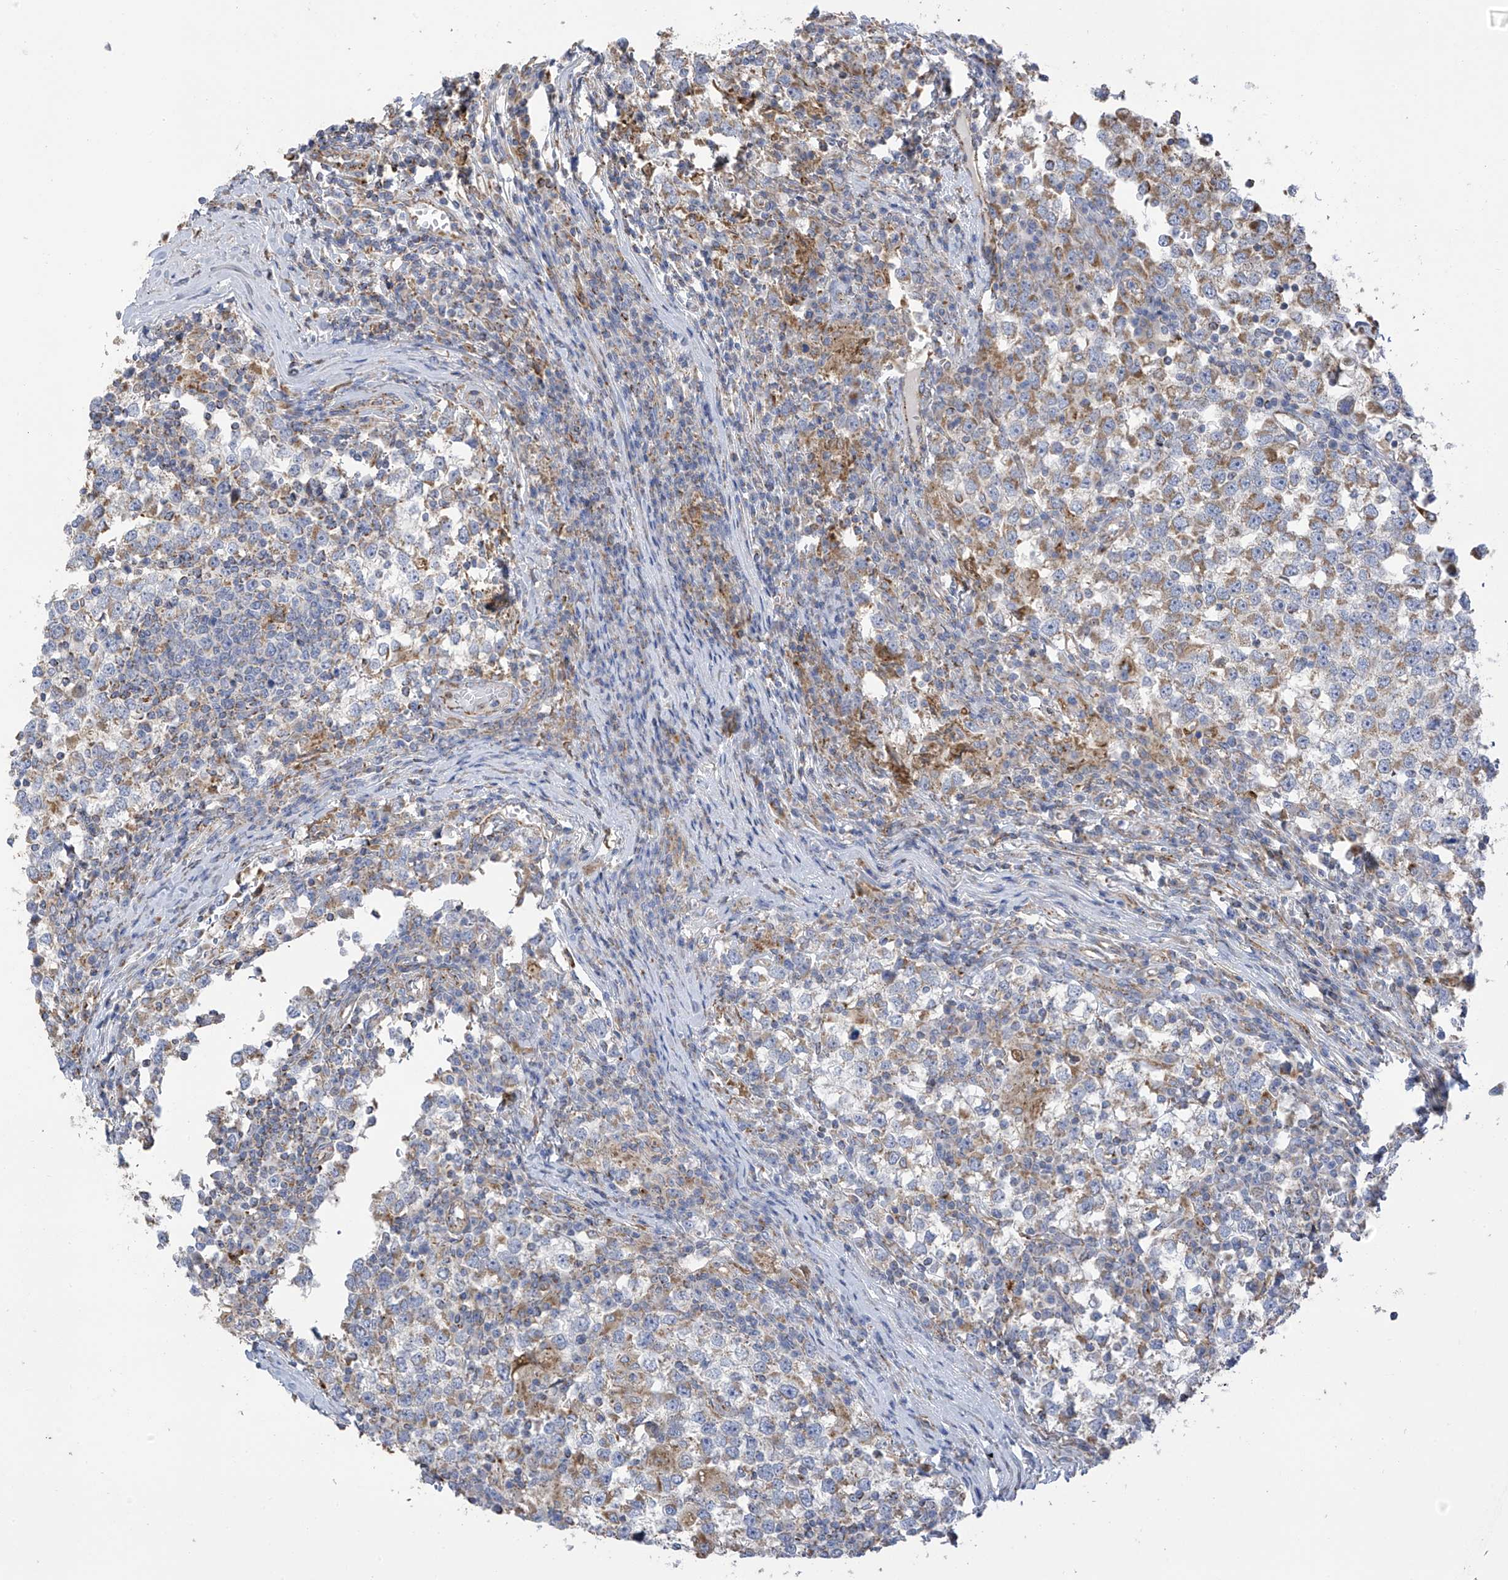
{"staining": {"intensity": "weak", "quantity": "25%-75%", "location": "cytoplasmic/membranous"}, "tissue": "testis cancer", "cell_type": "Tumor cells", "image_type": "cancer", "snomed": [{"axis": "morphology", "description": "Seminoma, NOS"}, {"axis": "topography", "description": "Testis"}], "caption": "Human seminoma (testis) stained with a brown dye shows weak cytoplasmic/membranous positive positivity in about 25%-75% of tumor cells.", "gene": "ITM2B", "patient": {"sex": "male", "age": 65}}